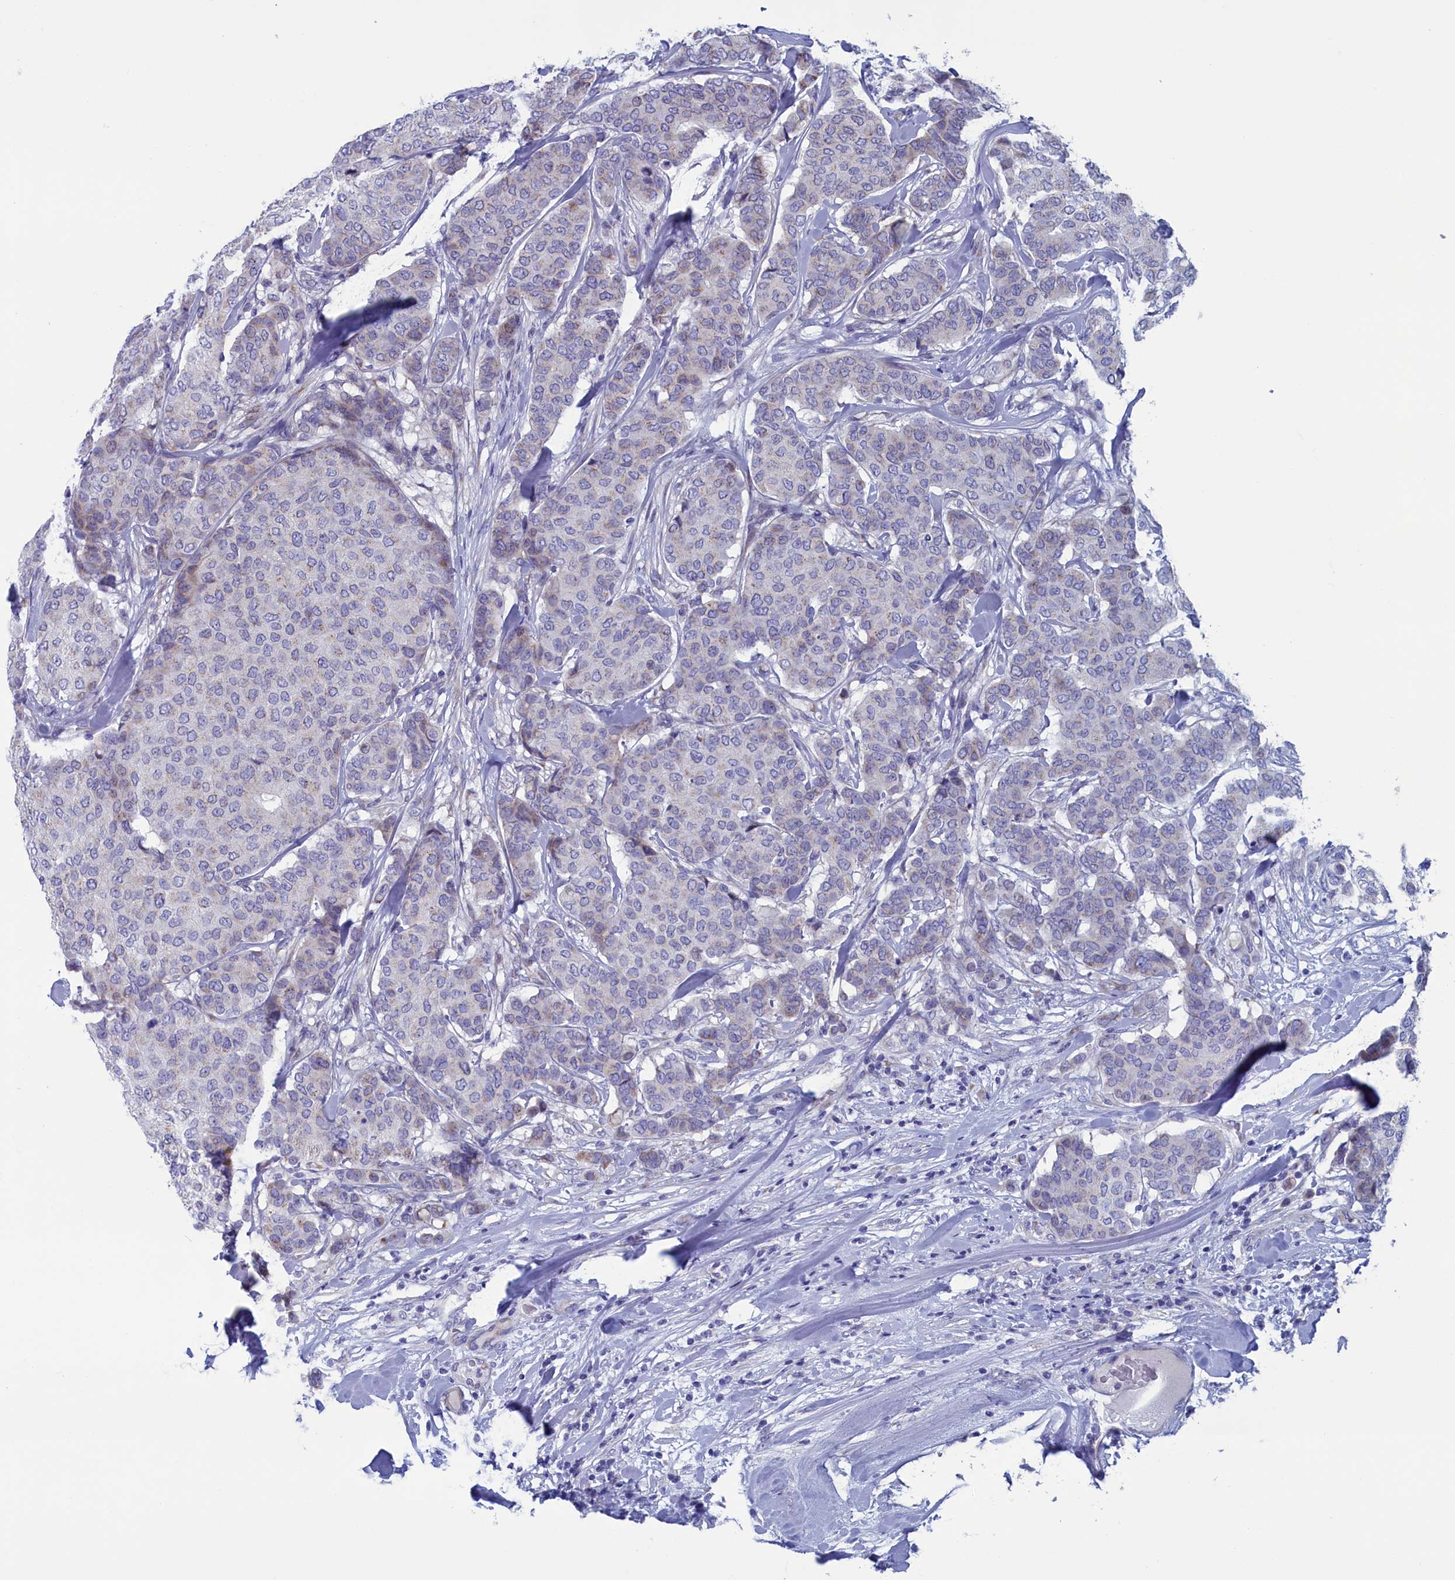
{"staining": {"intensity": "negative", "quantity": "none", "location": "none"}, "tissue": "breast cancer", "cell_type": "Tumor cells", "image_type": "cancer", "snomed": [{"axis": "morphology", "description": "Duct carcinoma"}, {"axis": "topography", "description": "Breast"}], "caption": "Immunohistochemistry of infiltrating ductal carcinoma (breast) reveals no expression in tumor cells.", "gene": "NIBAN3", "patient": {"sex": "female", "age": 75}}